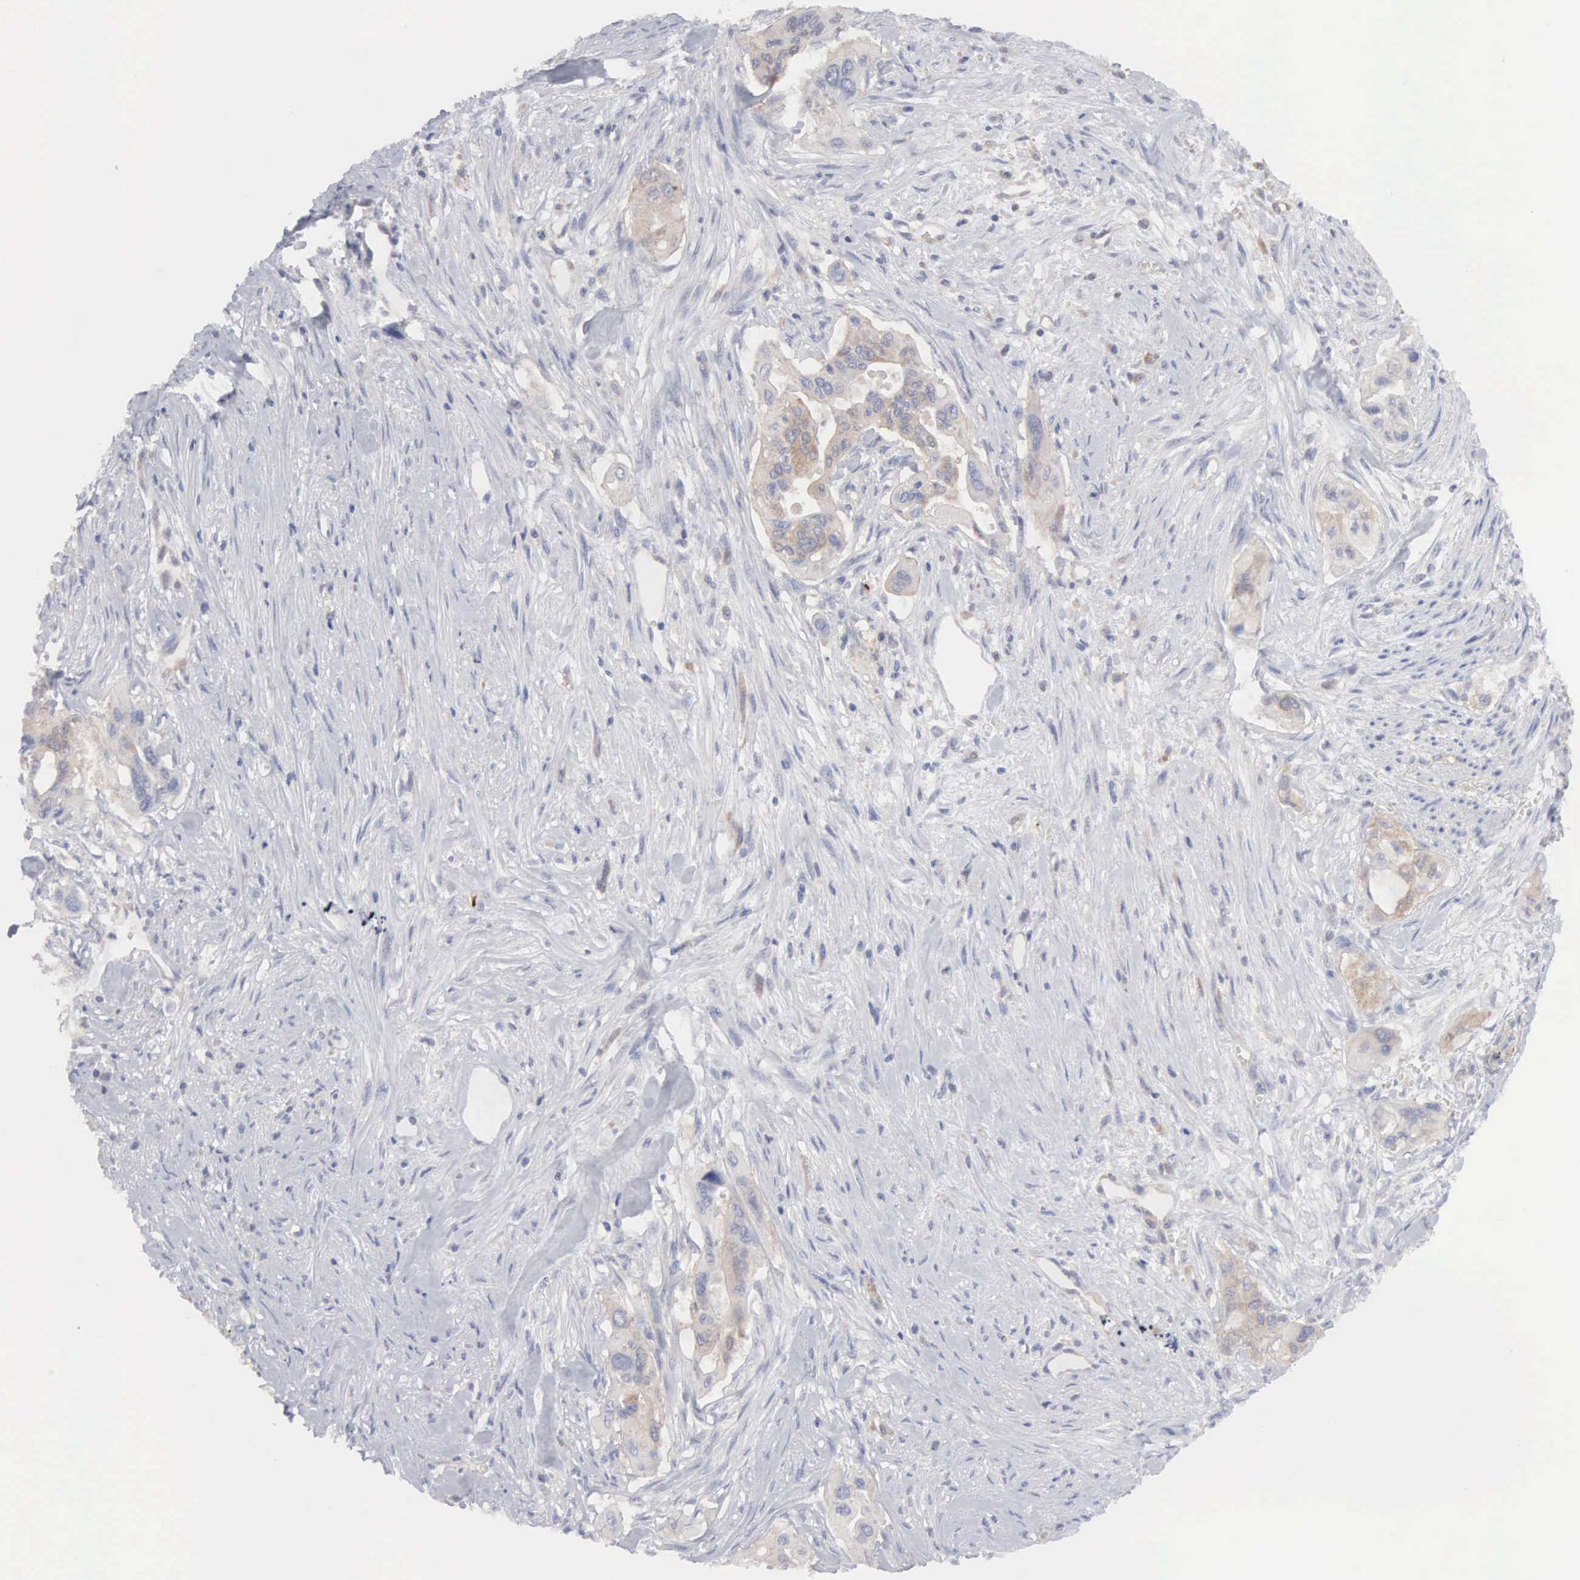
{"staining": {"intensity": "weak", "quantity": "25%-75%", "location": "cytoplasmic/membranous"}, "tissue": "pancreatic cancer", "cell_type": "Tumor cells", "image_type": "cancer", "snomed": [{"axis": "morphology", "description": "Adenocarcinoma, NOS"}, {"axis": "topography", "description": "Pancreas"}], "caption": "A micrograph of human pancreatic adenocarcinoma stained for a protein displays weak cytoplasmic/membranous brown staining in tumor cells.", "gene": "MTHFD1", "patient": {"sex": "male", "age": 77}}